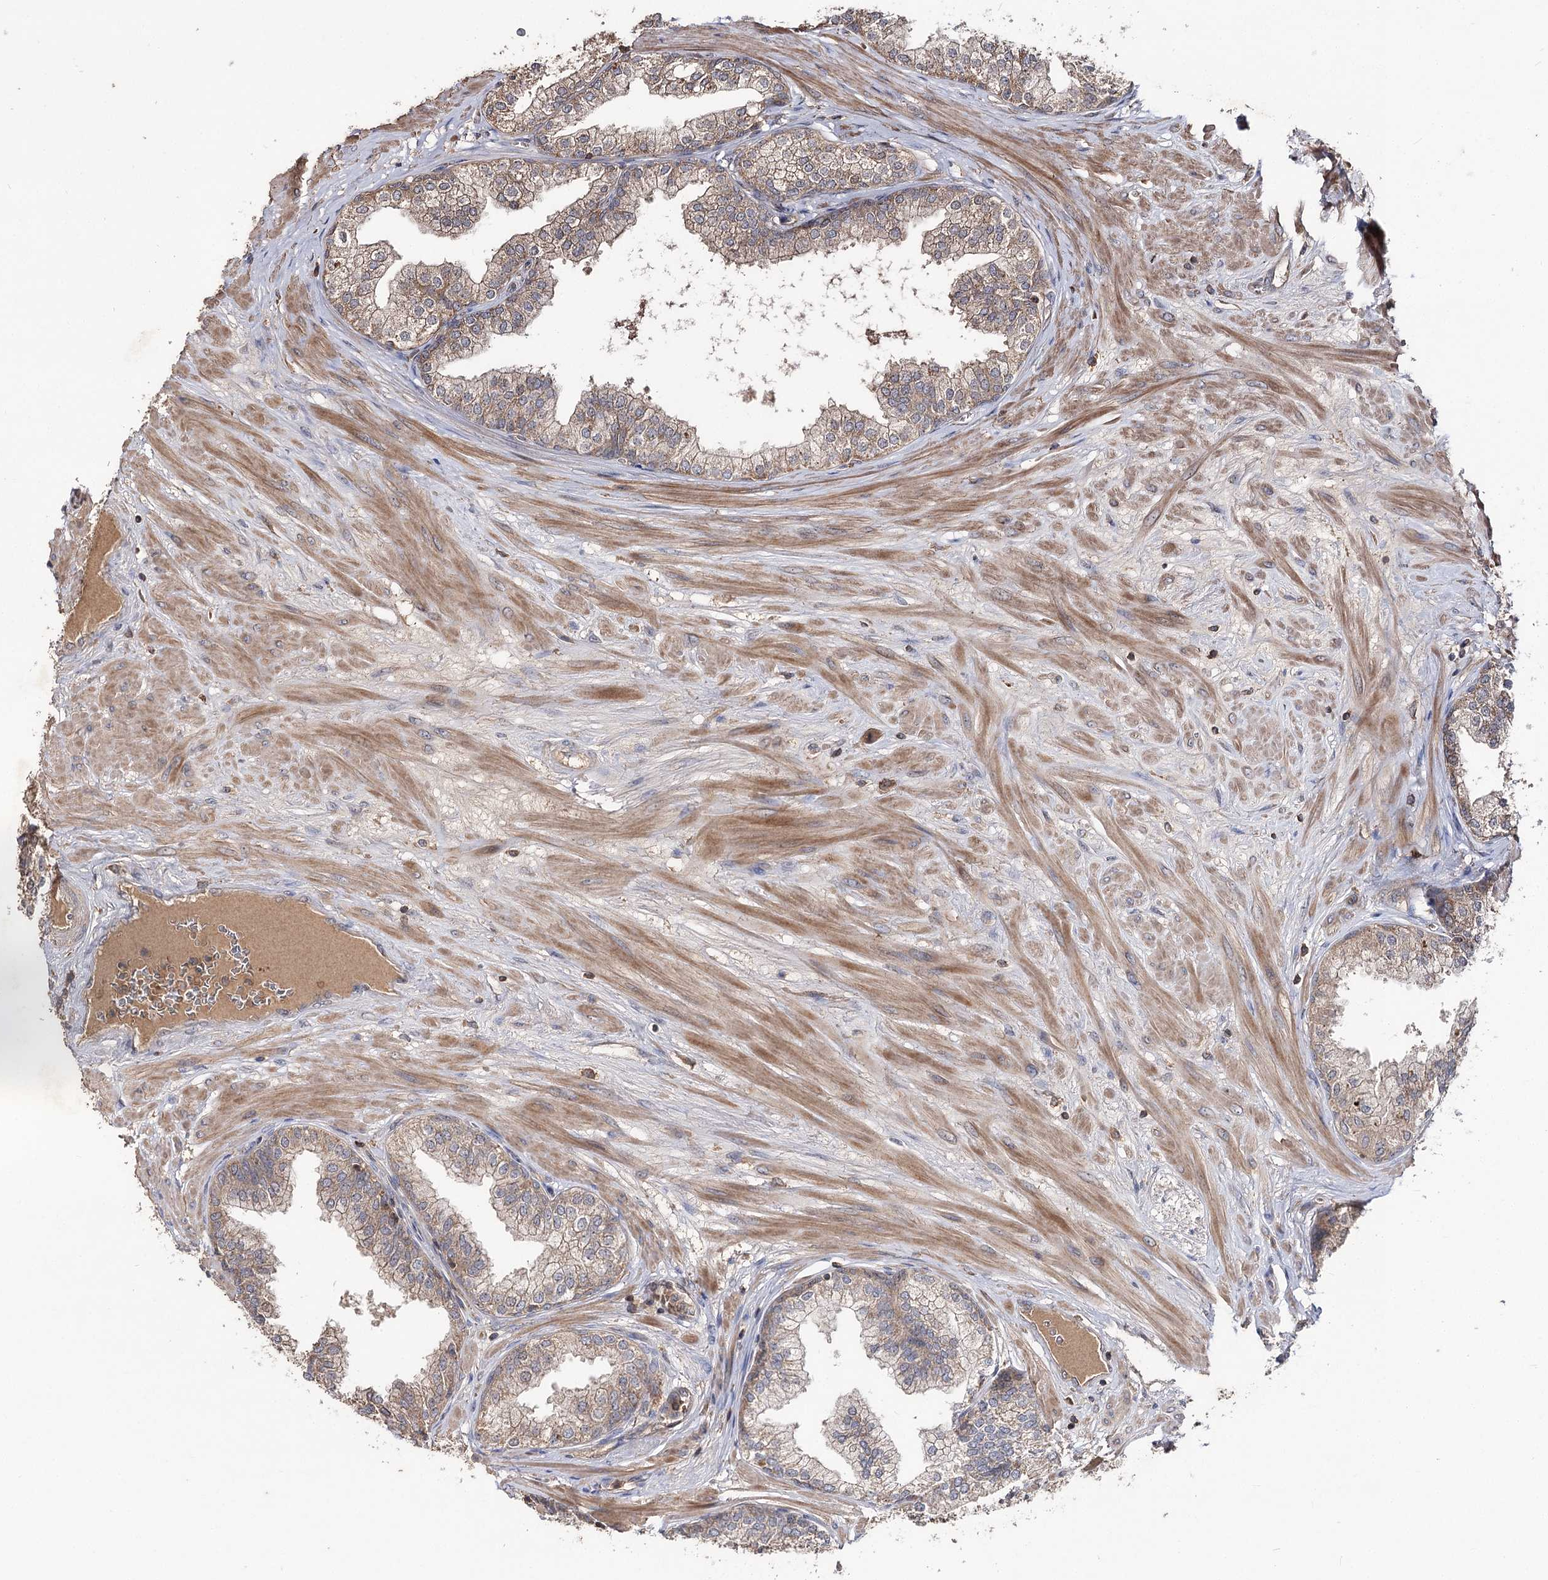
{"staining": {"intensity": "moderate", "quantity": "25%-75%", "location": "cytoplasmic/membranous"}, "tissue": "prostate", "cell_type": "Glandular cells", "image_type": "normal", "snomed": [{"axis": "morphology", "description": "Normal tissue, NOS"}, {"axis": "topography", "description": "Prostate"}], "caption": "Brown immunohistochemical staining in benign human prostate exhibits moderate cytoplasmic/membranous staining in approximately 25%-75% of glandular cells.", "gene": "FAM53B", "patient": {"sex": "male", "age": 60}}